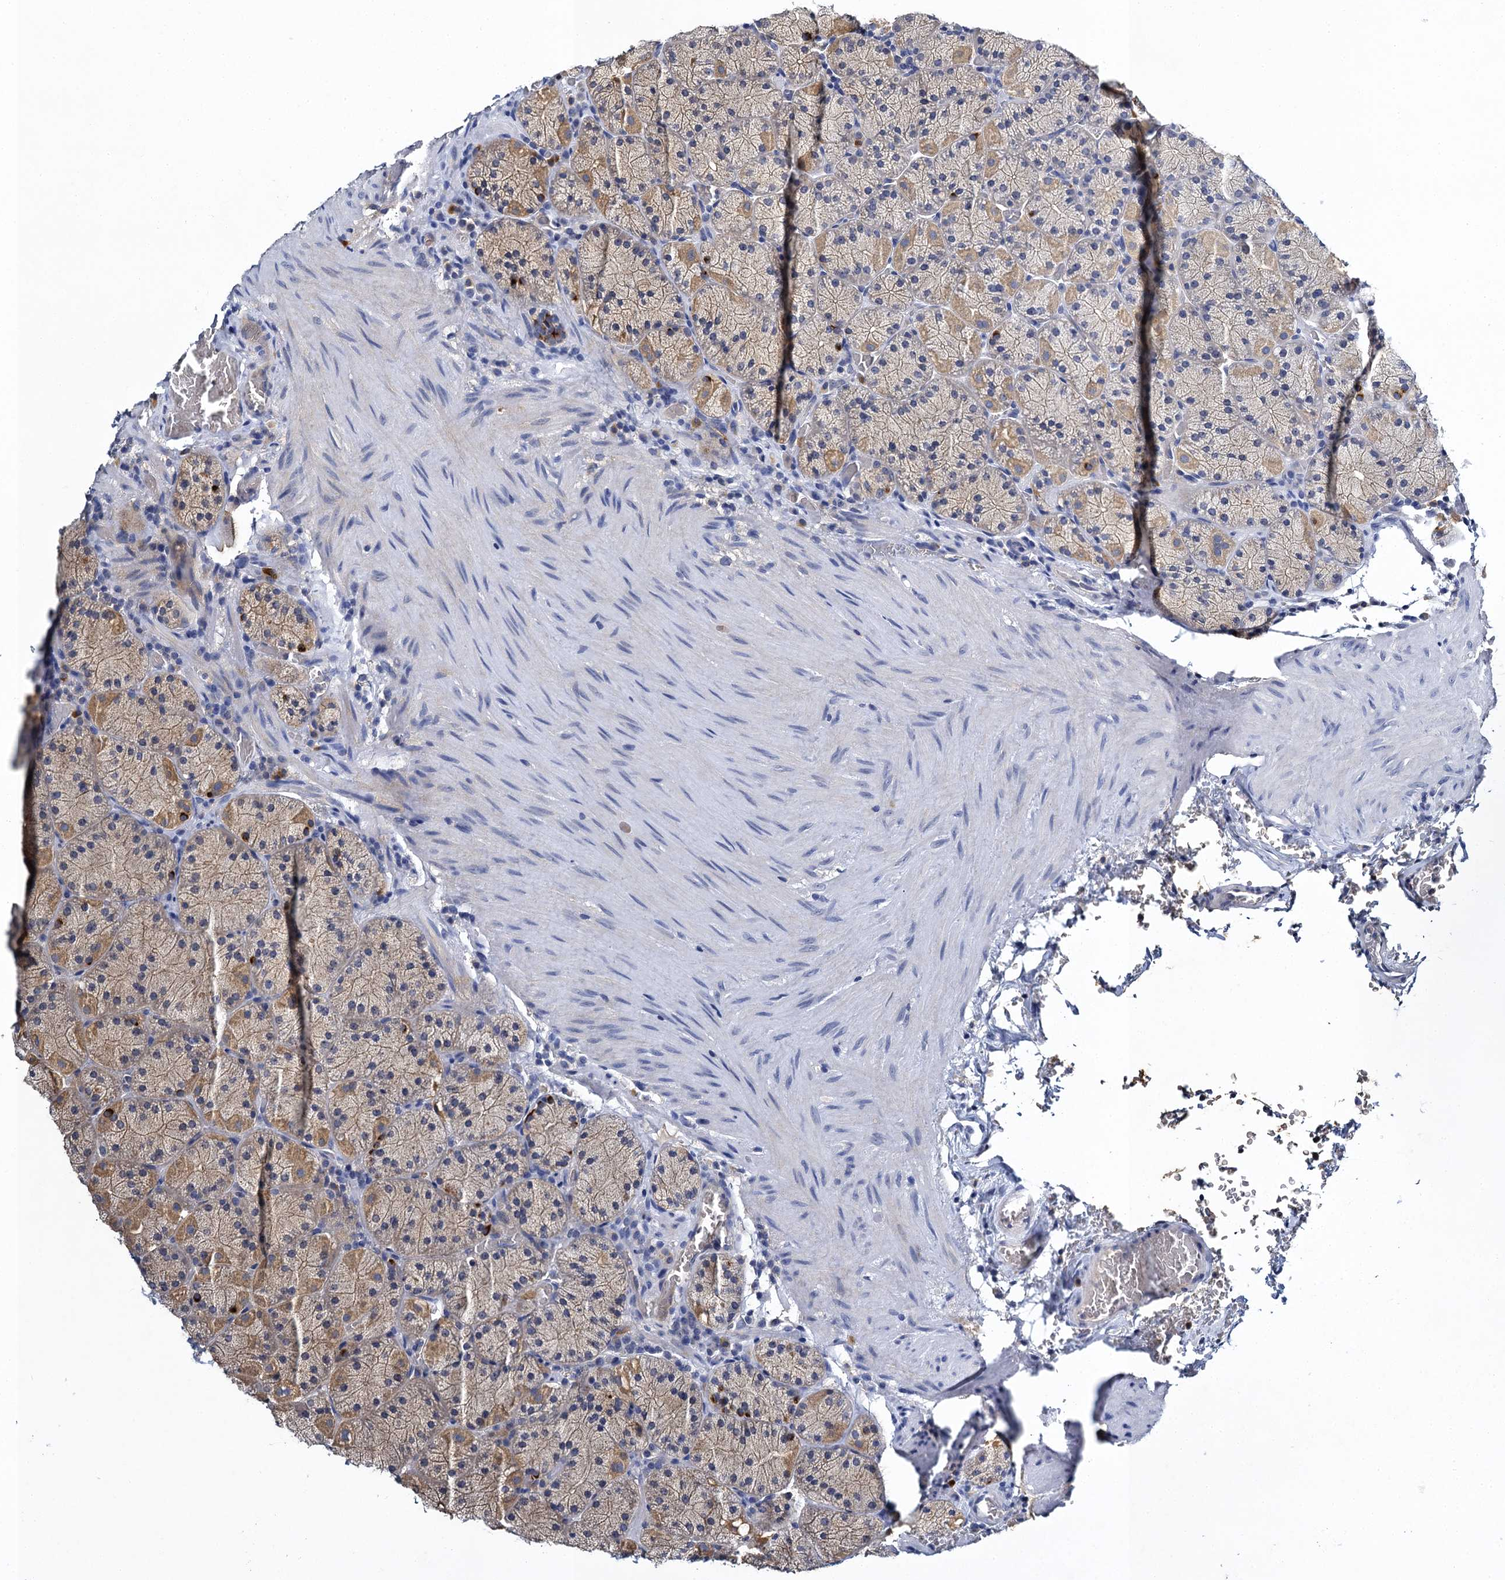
{"staining": {"intensity": "moderate", "quantity": "25%-75%", "location": "cytoplasmic/membranous"}, "tissue": "stomach", "cell_type": "Glandular cells", "image_type": "normal", "snomed": [{"axis": "morphology", "description": "Normal tissue, NOS"}, {"axis": "topography", "description": "Stomach, upper"}, {"axis": "topography", "description": "Stomach, lower"}], "caption": "Immunohistochemical staining of benign human stomach reveals moderate cytoplasmic/membranous protein staining in approximately 25%-75% of glandular cells. The protein is shown in brown color, while the nuclei are stained blue.", "gene": "SLC11A2", "patient": {"sex": "male", "age": 80}}